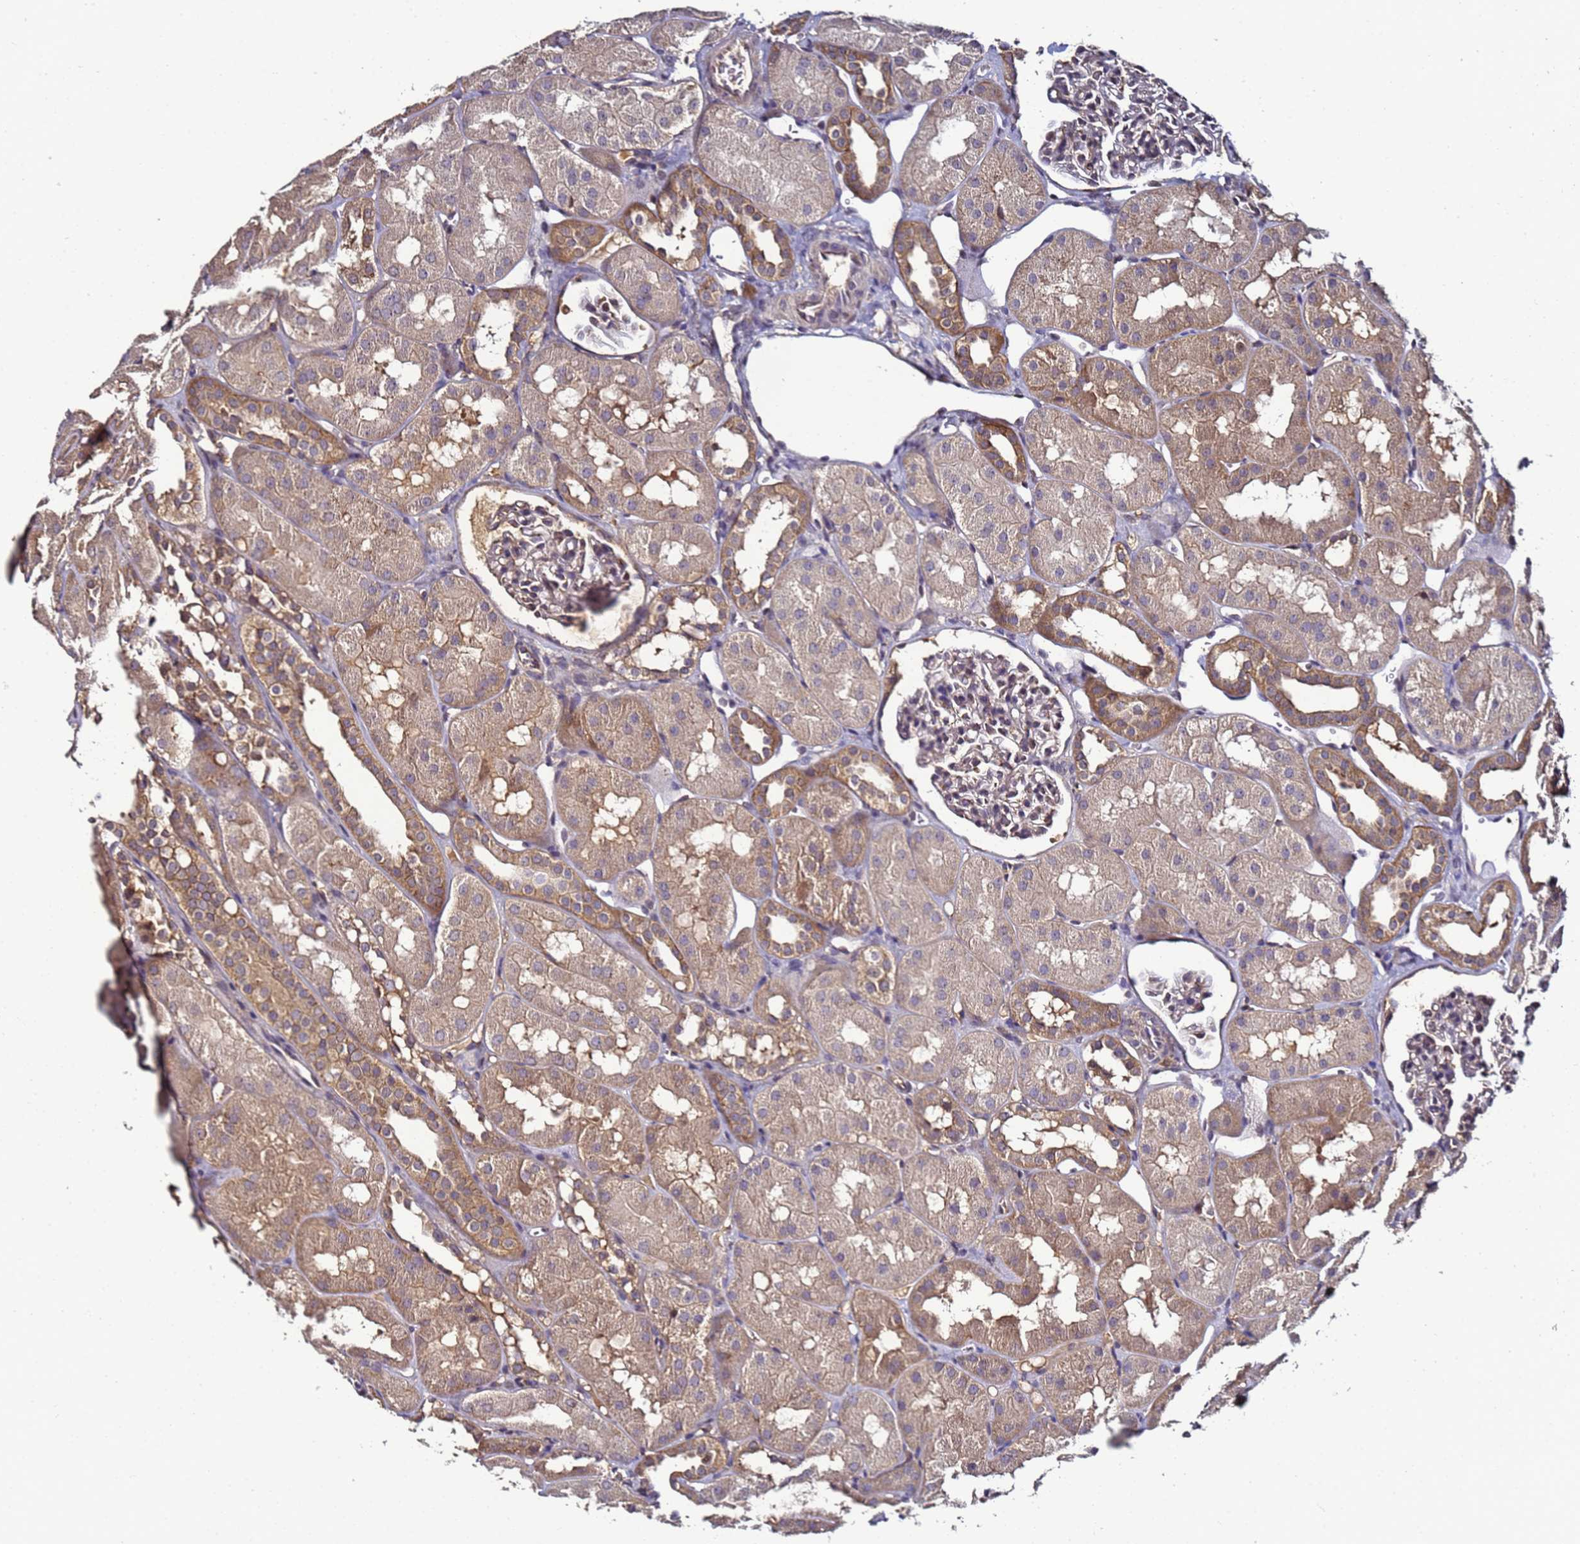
{"staining": {"intensity": "weak", "quantity": "25%-75%", "location": "cytoplasmic/membranous"}, "tissue": "kidney", "cell_type": "Cells in glomeruli", "image_type": "normal", "snomed": [{"axis": "morphology", "description": "Normal tissue, NOS"}, {"axis": "topography", "description": "Kidney"}, {"axis": "topography", "description": "Urinary bladder"}], "caption": "Protein staining displays weak cytoplasmic/membranous staining in approximately 25%-75% of cells in glomeruli in benign kidney. (DAB IHC with brightfield microscopy, high magnification).", "gene": "ANKRD17", "patient": {"sex": "male", "age": 16}}